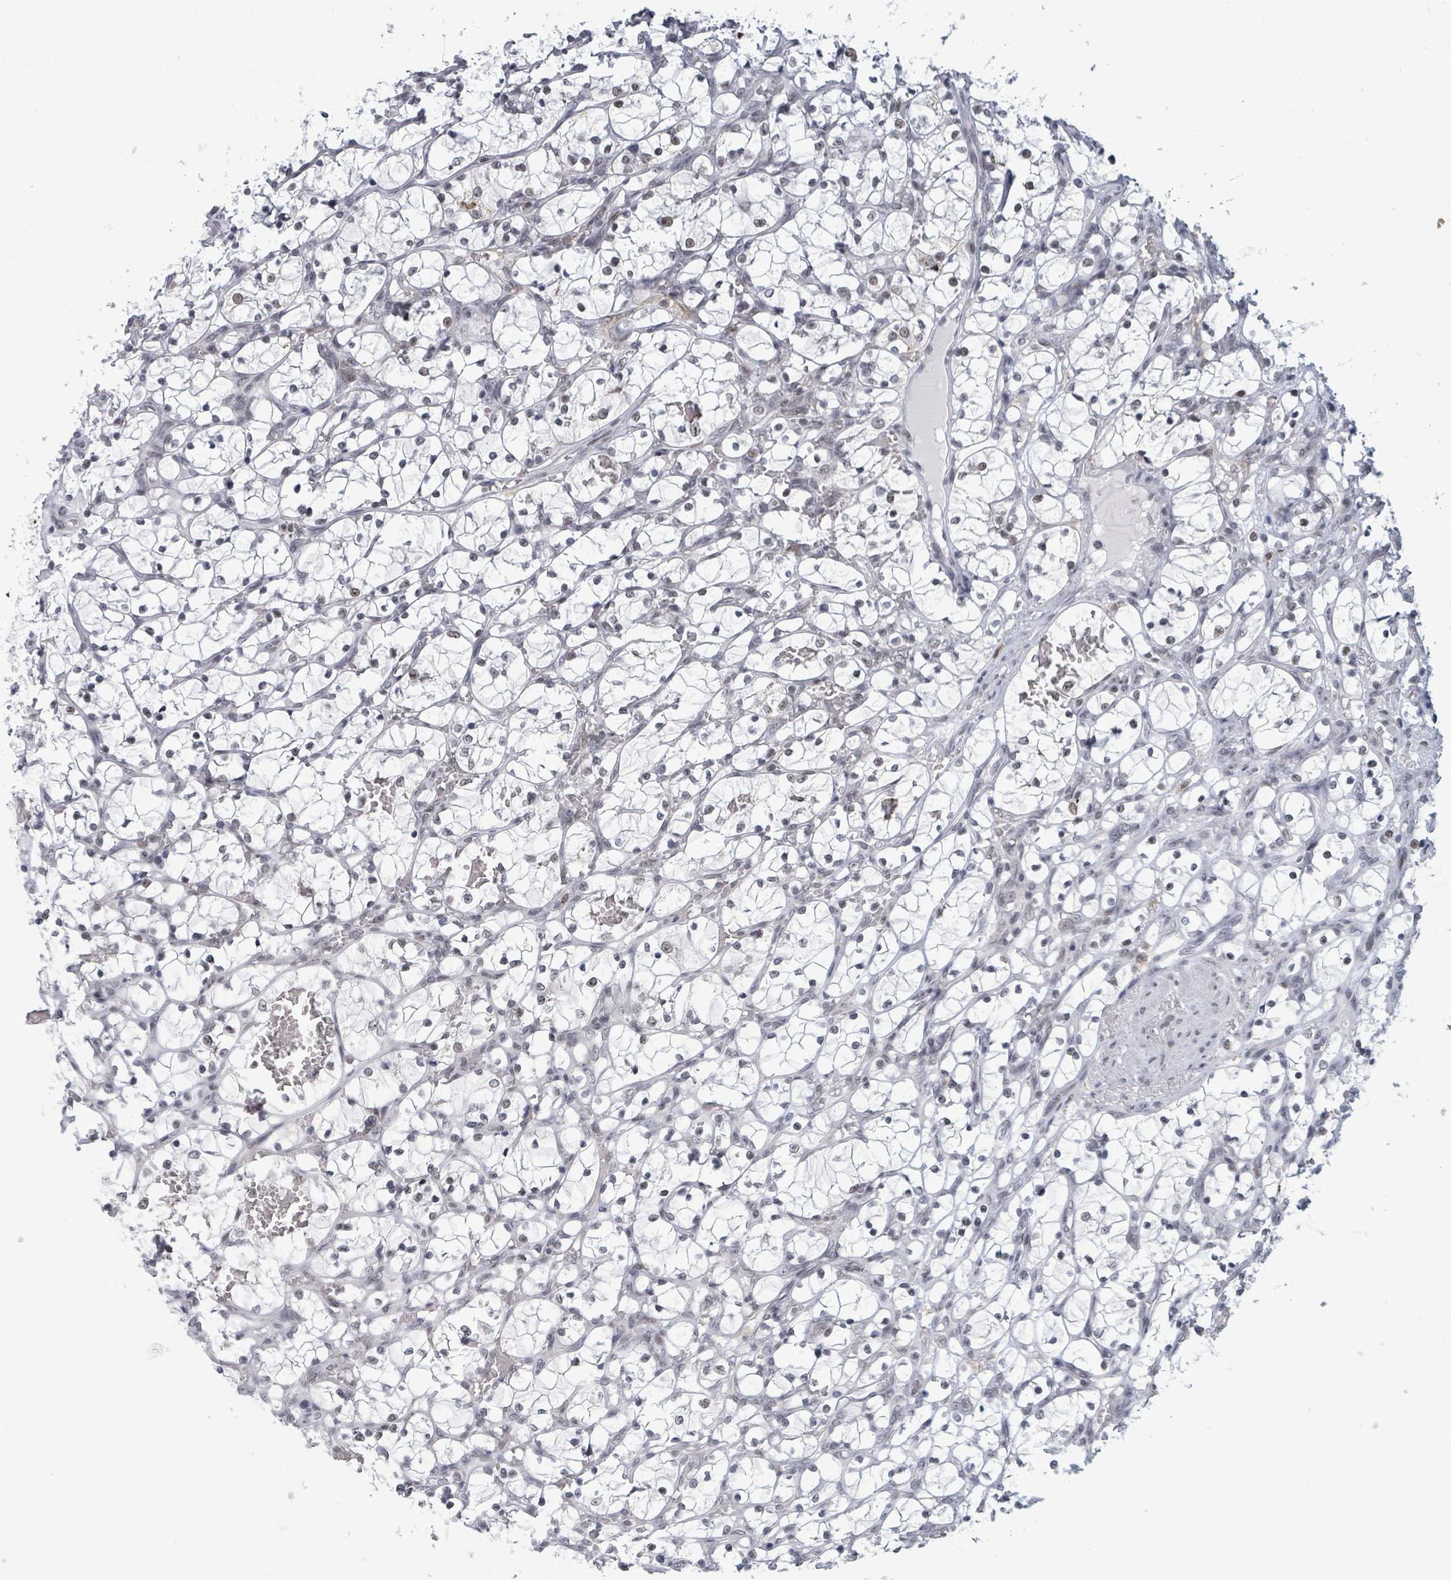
{"staining": {"intensity": "negative", "quantity": "none", "location": "none"}, "tissue": "renal cancer", "cell_type": "Tumor cells", "image_type": "cancer", "snomed": [{"axis": "morphology", "description": "Adenocarcinoma, NOS"}, {"axis": "topography", "description": "Kidney"}], "caption": "IHC image of neoplastic tissue: human adenocarcinoma (renal) stained with DAB reveals no significant protein staining in tumor cells.", "gene": "ERCC5", "patient": {"sex": "female", "age": 69}}